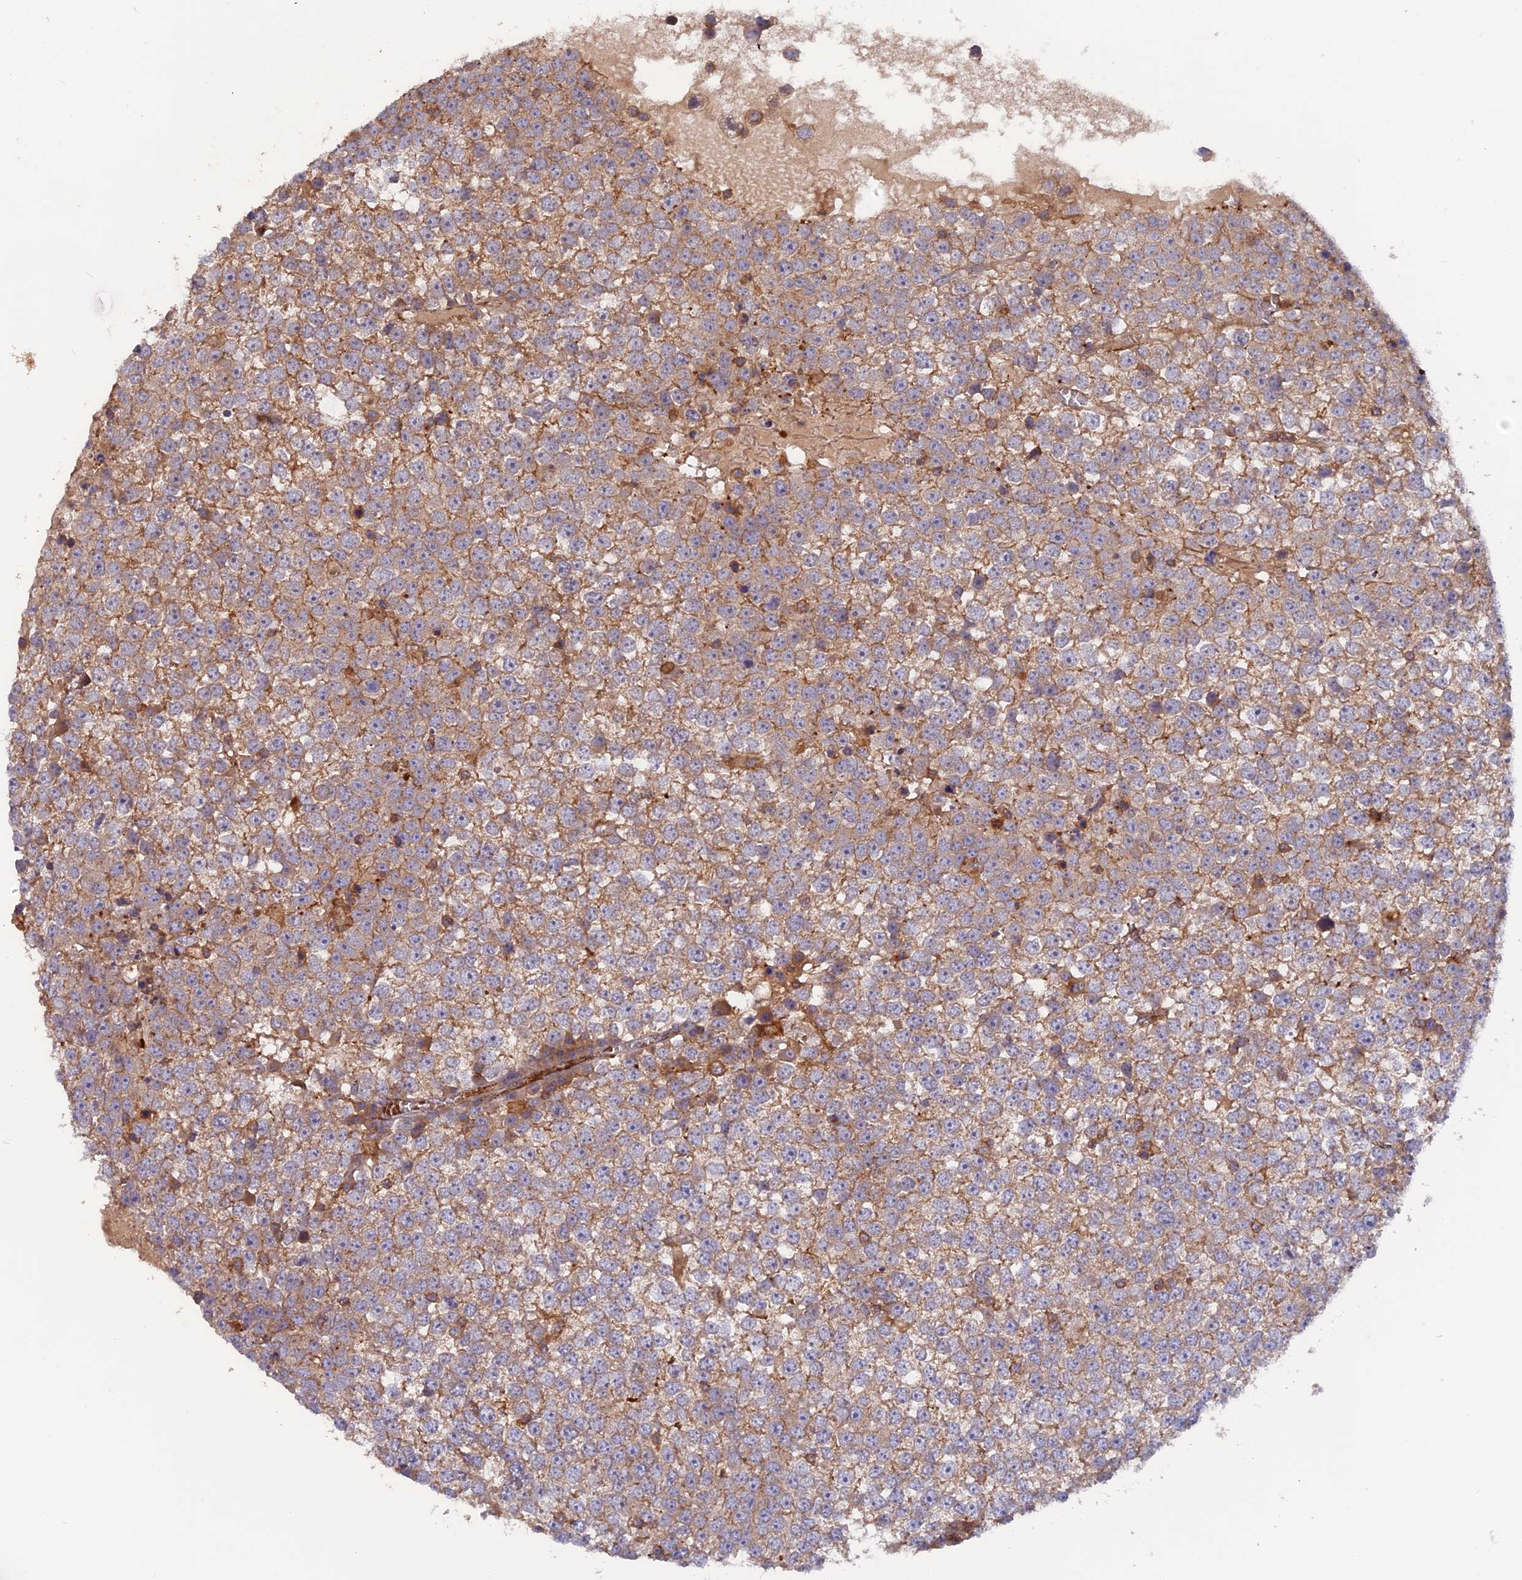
{"staining": {"intensity": "moderate", "quantity": "25%-75%", "location": "cytoplasmic/membranous"}, "tissue": "testis cancer", "cell_type": "Tumor cells", "image_type": "cancer", "snomed": [{"axis": "morphology", "description": "Seminoma, NOS"}, {"axis": "topography", "description": "Testis"}], "caption": "Testis cancer (seminoma) was stained to show a protein in brown. There is medium levels of moderate cytoplasmic/membranous positivity in about 25%-75% of tumor cells. The staining was performed using DAB to visualize the protein expression in brown, while the nuclei were stained in blue with hematoxylin (Magnification: 20x).", "gene": "CPNE7", "patient": {"sex": "male", "age": 65}}